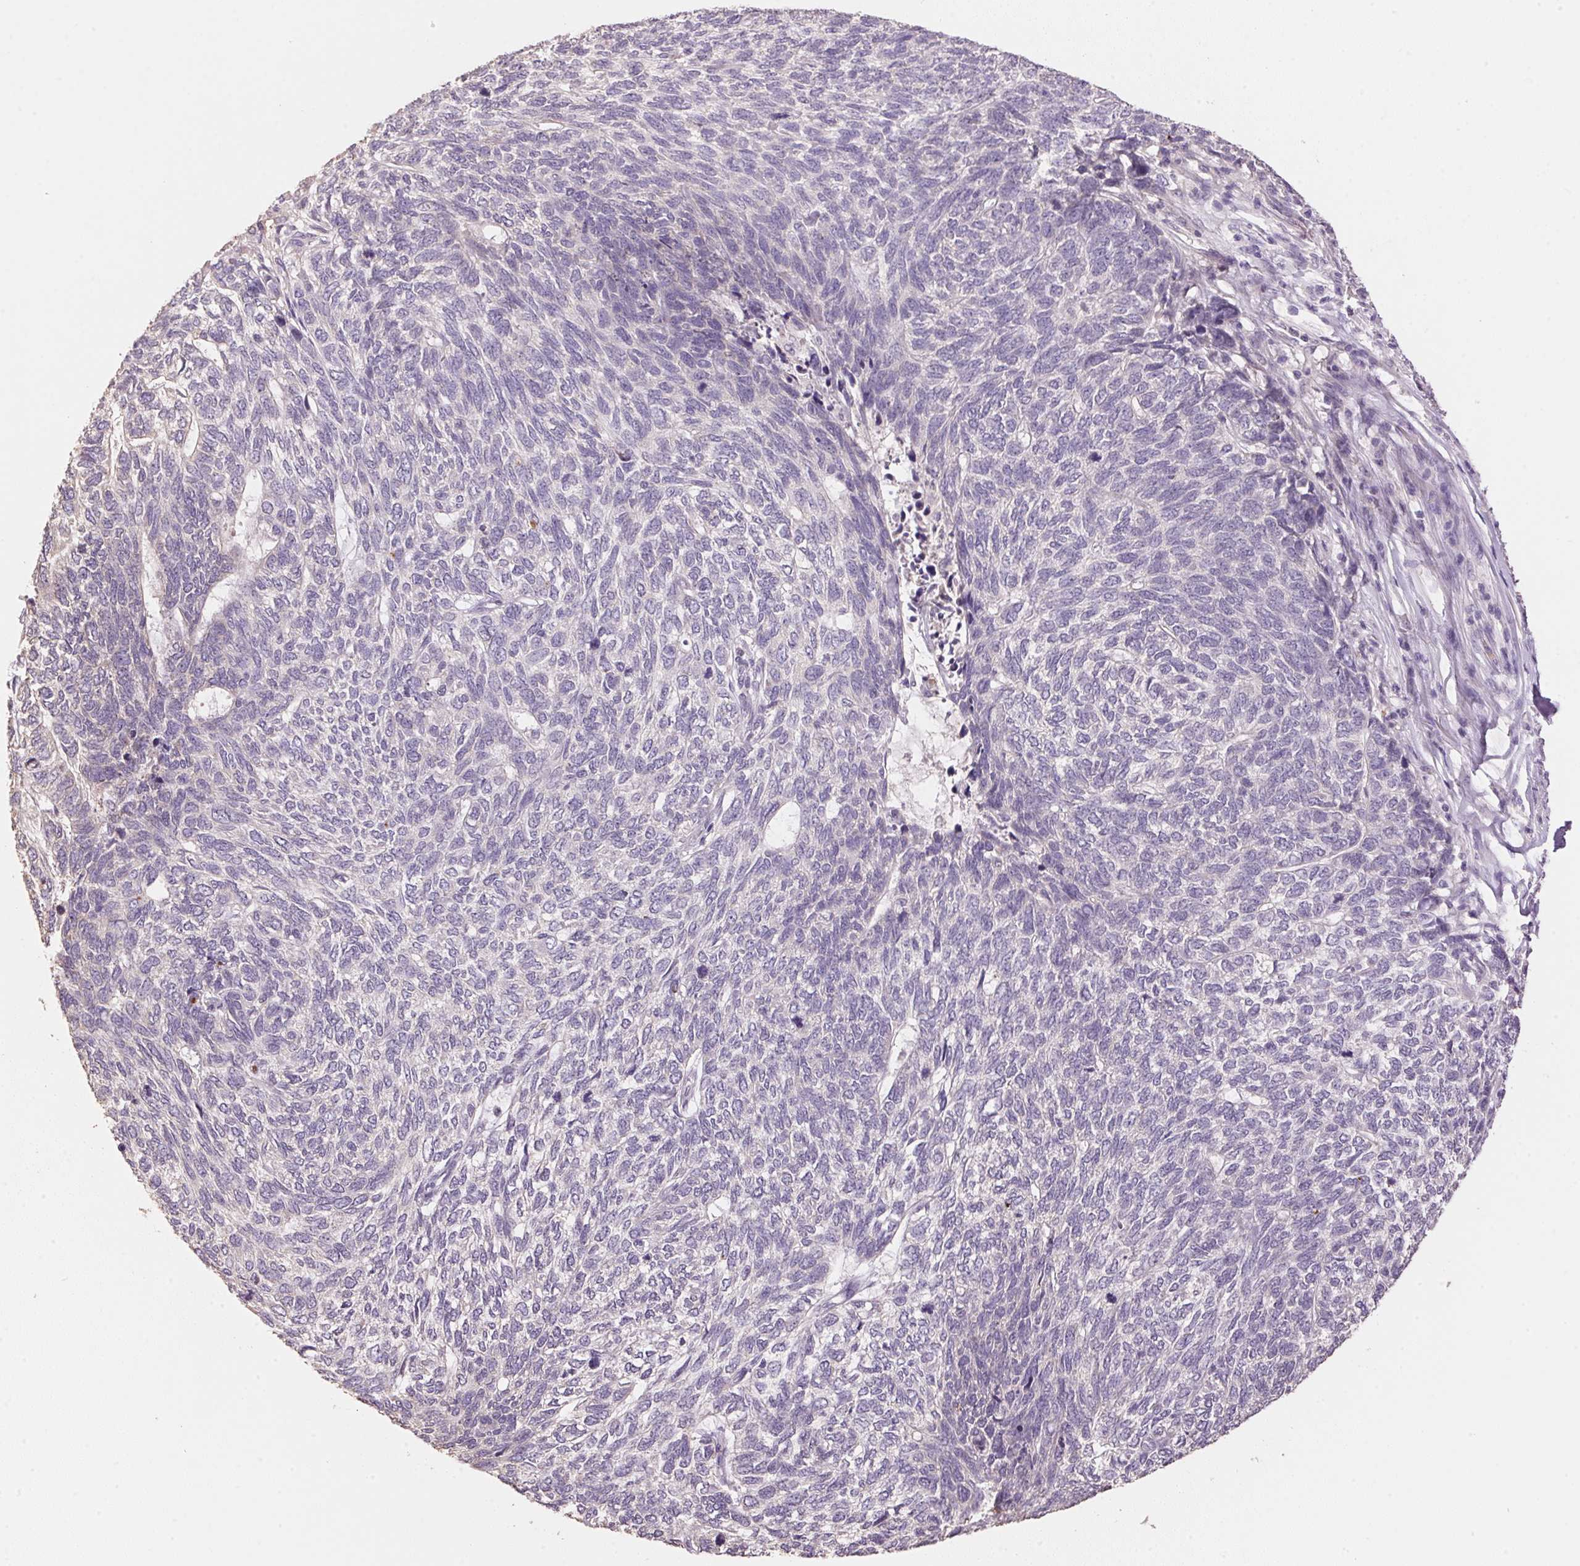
{"staining": {"intensity": "negative", "quantity": "none", "location": "none"}, "tissue": "skin cancer", "cell_type": "Tumor cells", "image_type": "cancer", "snomed": [{"axis": "morphology", "description": "Basal cell carcinoma"}, {"axis": "topography", "description": "Skin"}], "caption": "Tumor cells are negative for protein expression in human skin basal cell carcinoma. Nuclei are stained in blue.", "gene": "LYZL6", "patient": {"sex": "female", "age": 65}}